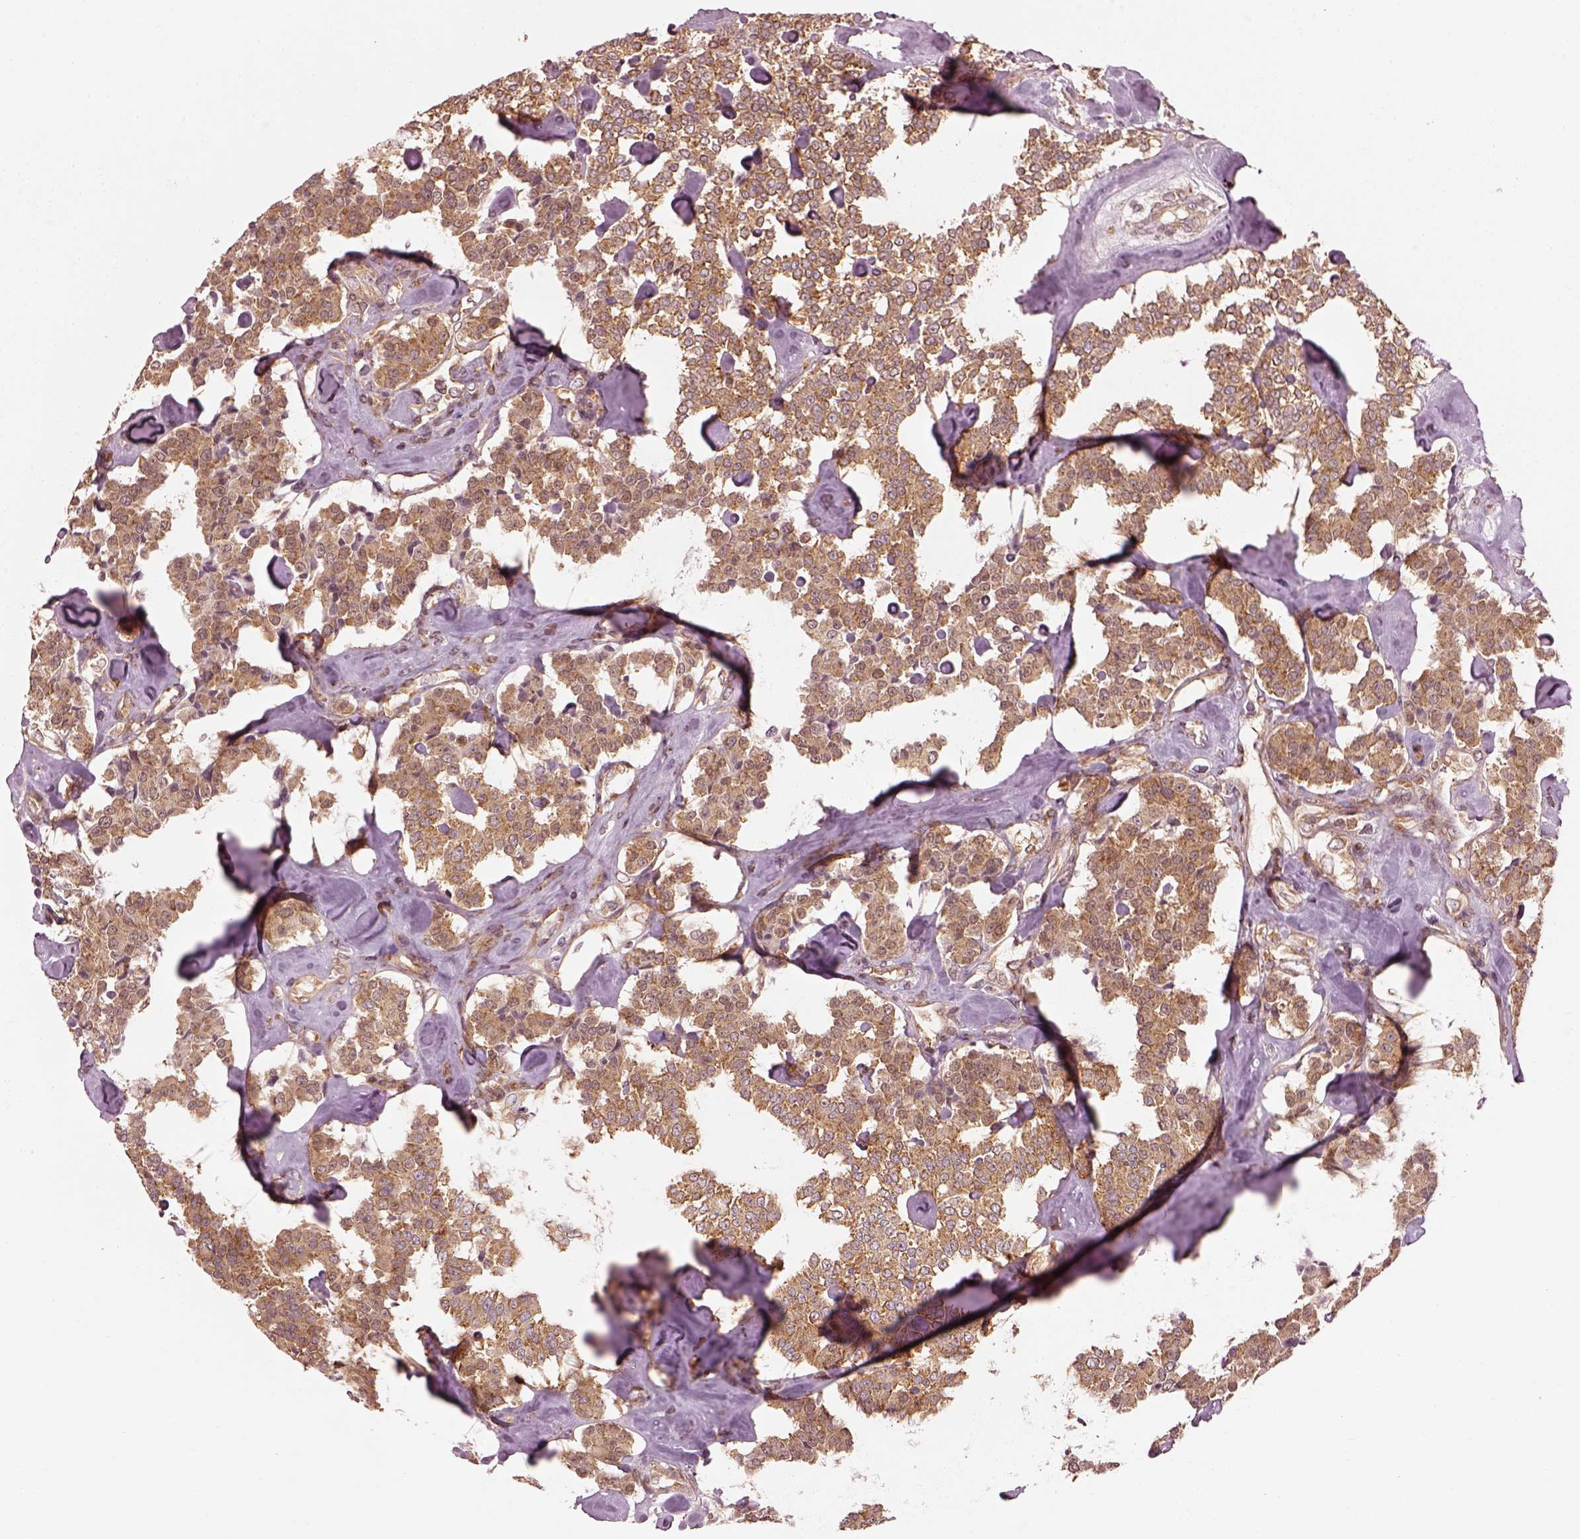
{"staining": {"intensity": "moderate", "quantity": "25%-75%", "location": "cytoplasmic/membranous"}, "tissue": "carcinoid", "cell_type": "Tumor cells", "image_type": "cancer", "snomed": [{"axis": "morphology", "description": "Carcinoid, malignant, NOS"}, {"axis": "topography", "description": "Pancreas"}], "caption": "Immunohistochemistry (IHC) photomicrograph of human carcinoid (malignant) stained for a protein (brown), which reveals medium levels of moderate cytoplasmic/membranous expression in approximately 25%-75% of tumor cells.", "gene": "LSM14A", "patient": {"sex": "male", "age": 41}}